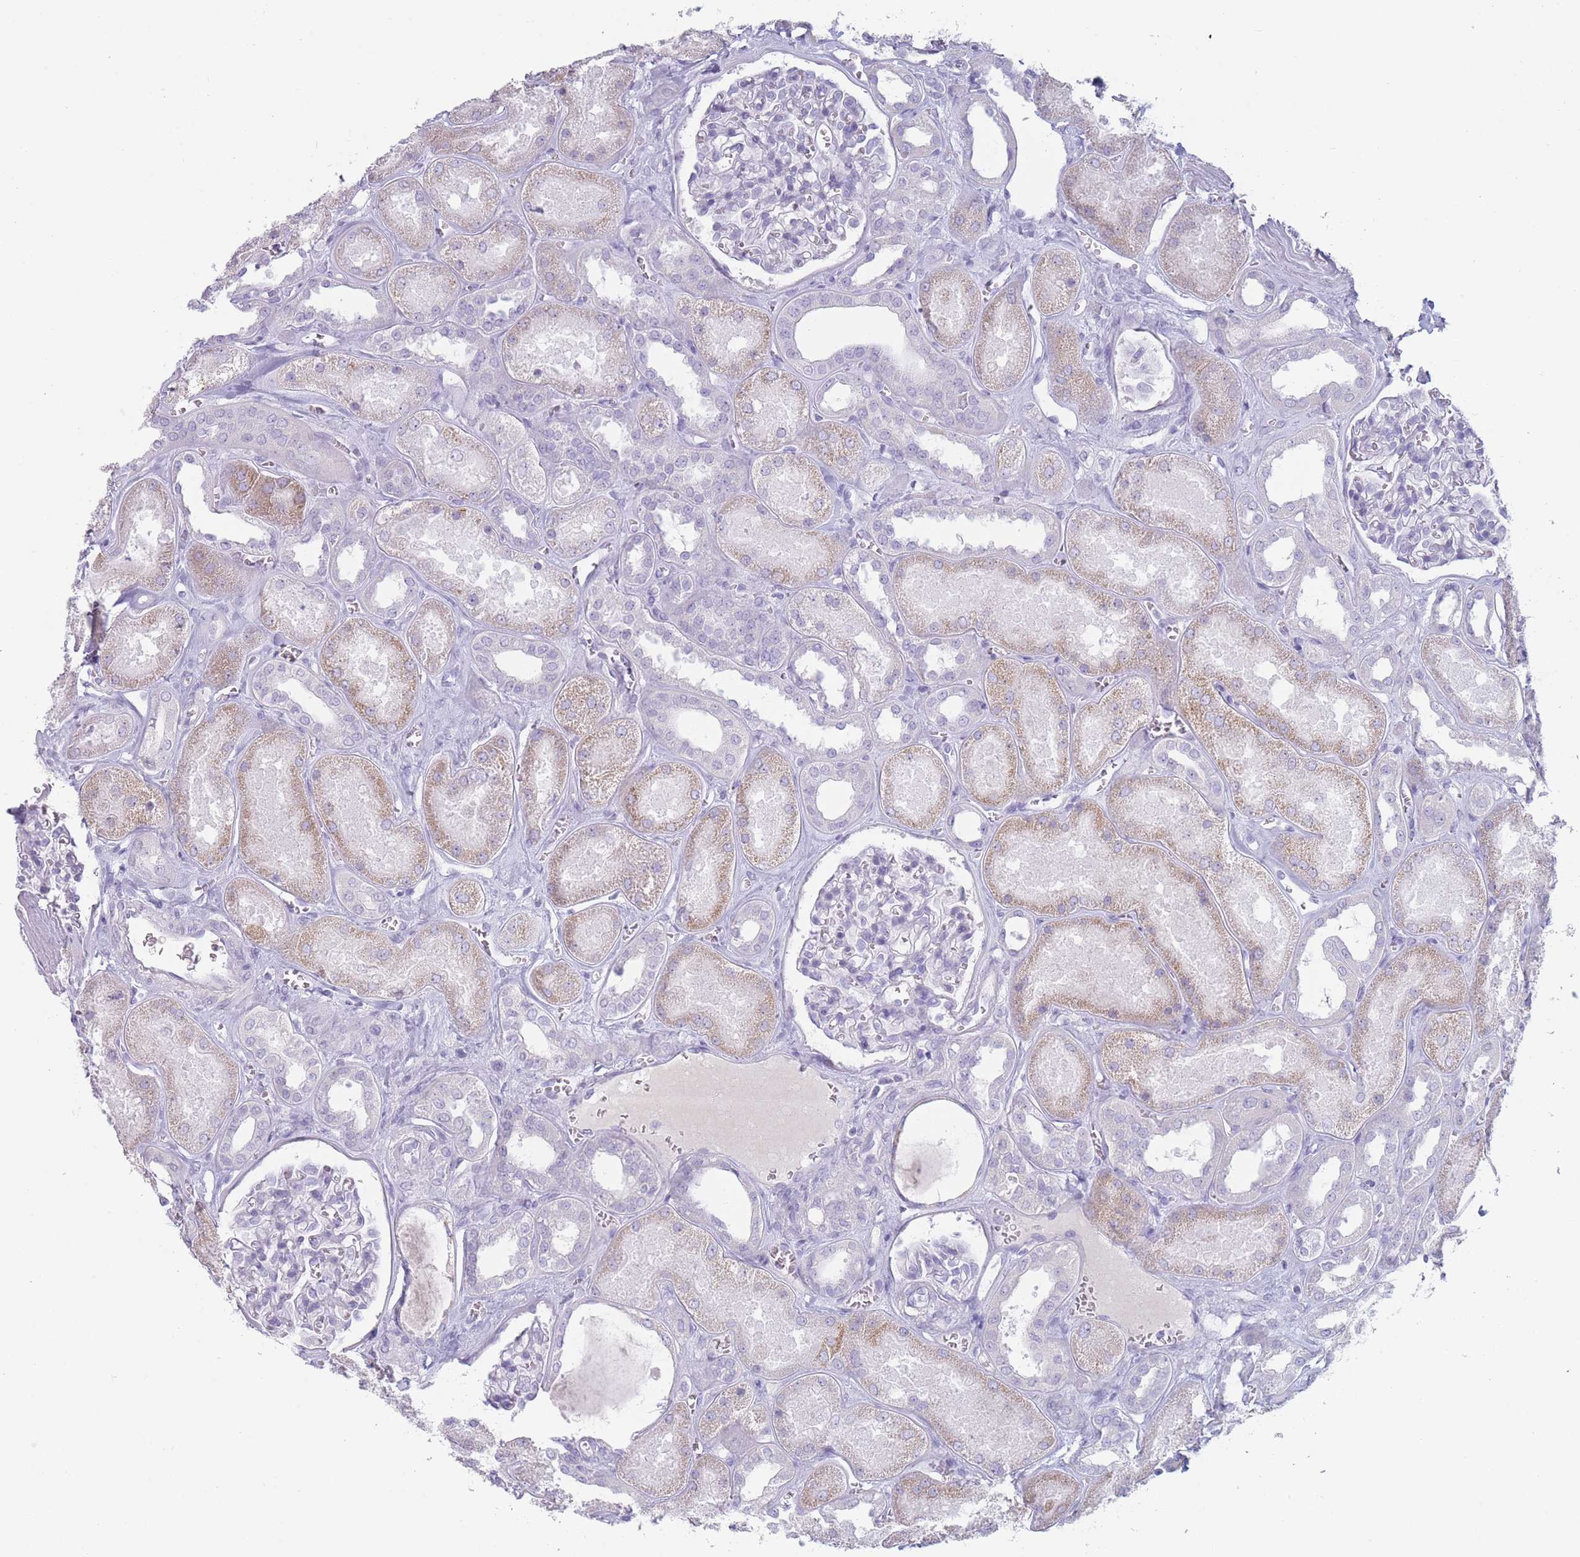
{"staining": {"intensity": "negative", "quantity": "none", "location": "none"}, "tissue": "kidney", "cell_type": "Cells in glomeruli", "image_type": "normal", "snomed": [{"axis": "morphology", "description": "Normal tissue, NOS"}, {"axis": "morphology", "description": "Adenocarcinoma, NOS"}, {"axis": "topography", "description": "Kidney"}], "caption": "Cells in glomeruli show no significant protein expression in normal kidney. (Stains: DAB immunohistochemistry (IHC) with hematoxylin counter stain, Microscopy: brightfield microscopy at high magnification).", "gene": "GPR12", "patient": {"sex": "female", "age": 68}}